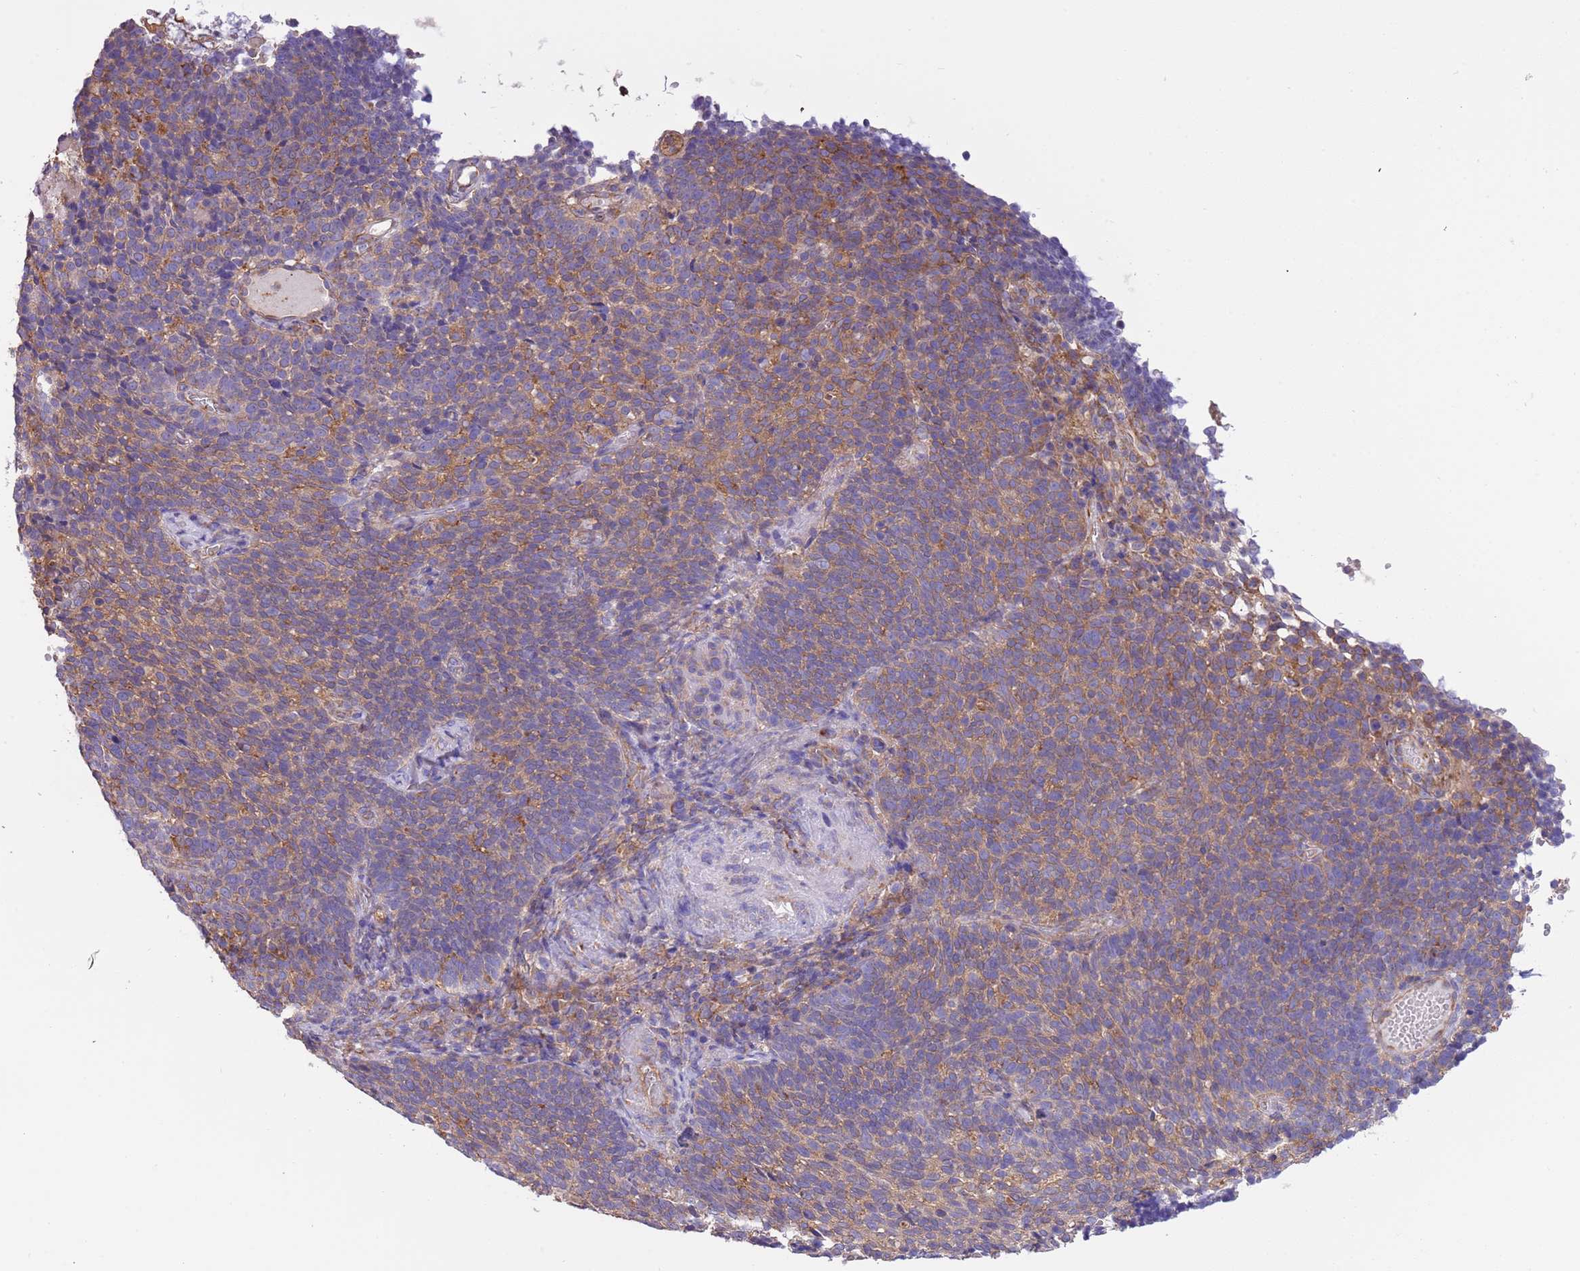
{"staining": {"intensity": "moderate", "quantity": ">75%", "location": "cytoplasmic/membranous"}, "tissue": "cervical cancer", "cell_type": "Tumor cells", "image_type": "cancer", "snomed": [{"axis": "morphology", "description": "Normal tissue, NOS"}, {"axis": "morphology", "description": "Squamous cell carcinoma, NOS"}, {"axis": "topography", "description": "Cervix"}], "caption": "Immunohistochemistry (IHC) of human cervical cancer displays medium levels of moderate cytoplasmic/membranous staining in about >75% of tumor cells. The staining was performed using DAB, with brown indicating positive protein expression. Nuclei are stained blue with hematoxylin.", "gene": "NAALADL1", "patient": {"sex": "female", "age": 39}}